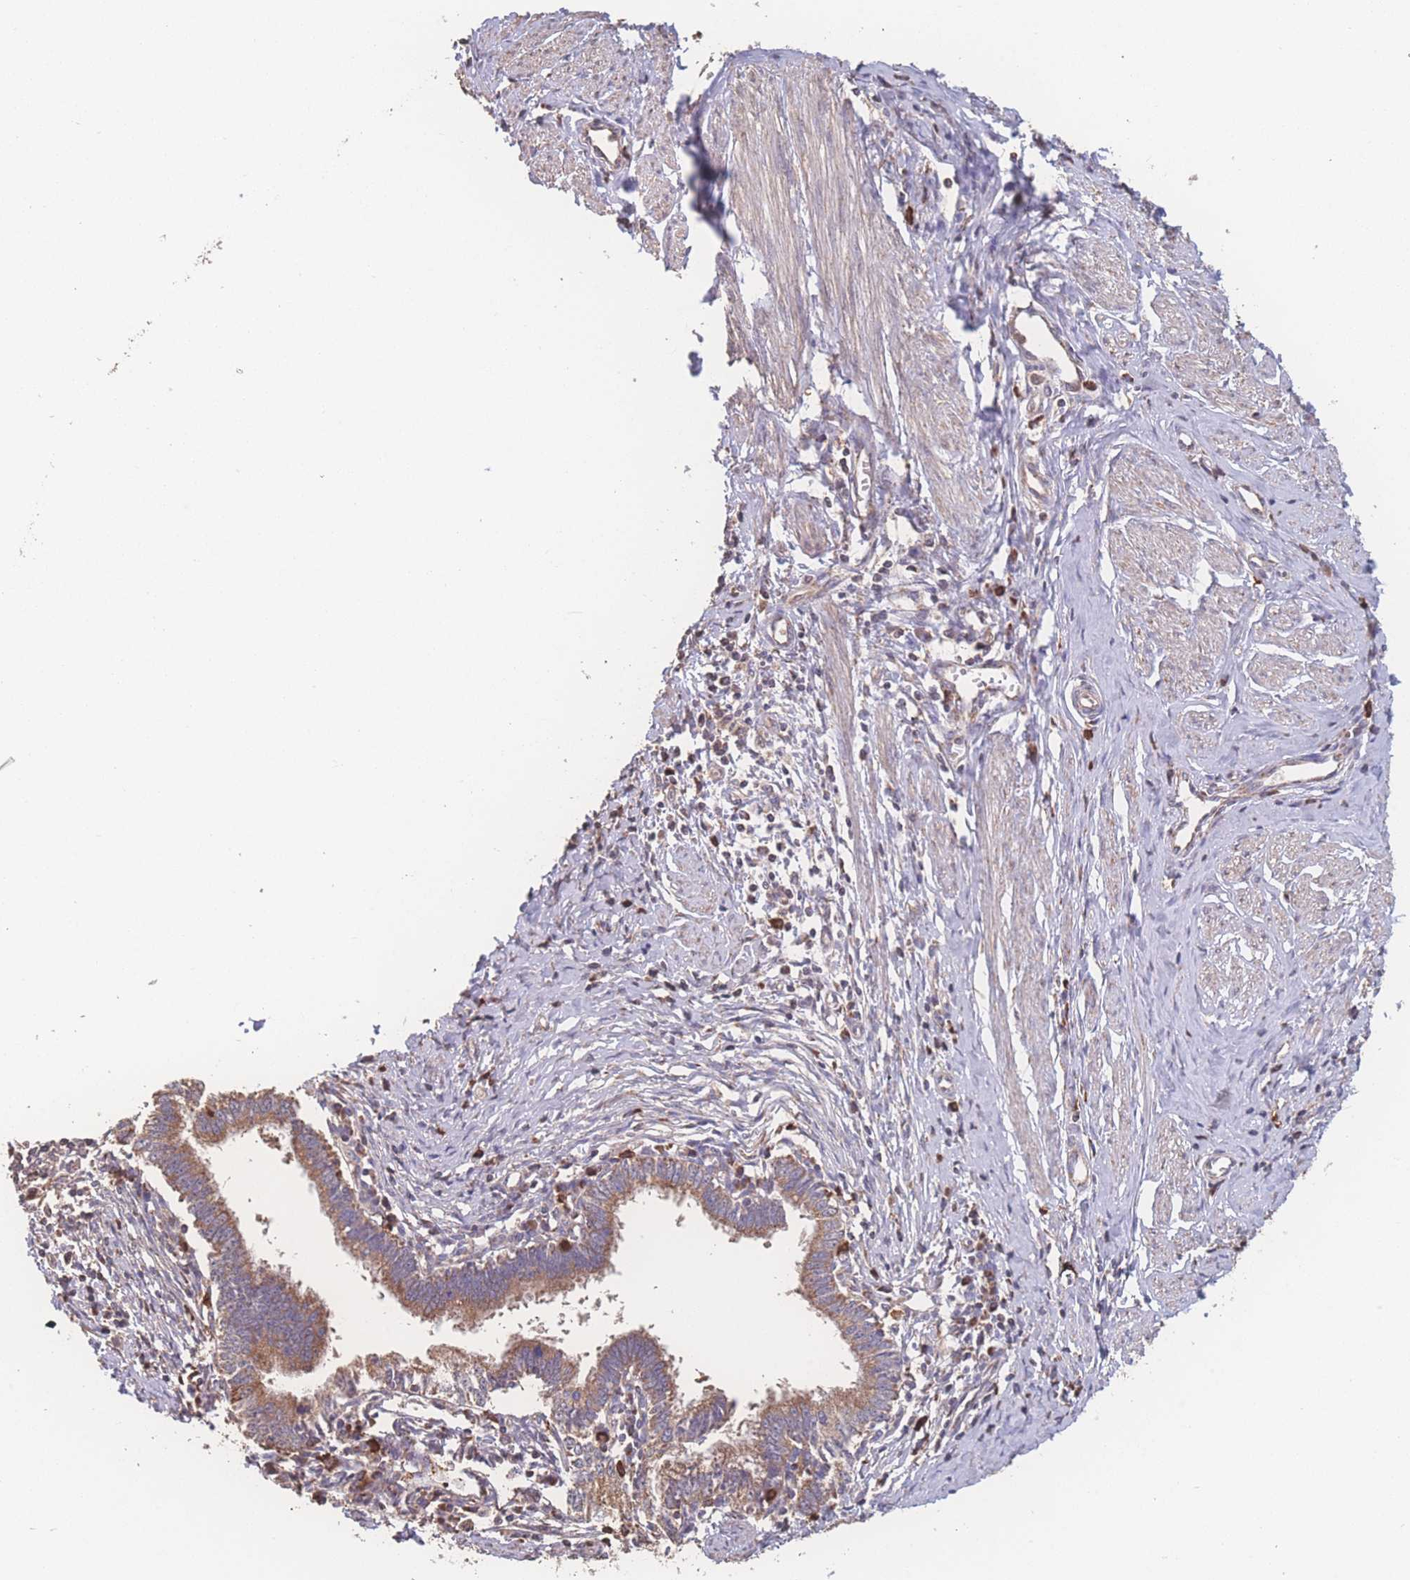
{"staining": {"intensity": "moderate", "quantity": ">75%", "location": "cytoplasmic/membranous"}, "tissue": "cervical cancer", "cell_type": "Tumor cells", "image_type": "cancer", "snomed": [{"axis": "morphology", "description": "Adenocarcinoma, NOS"}, {"axis": "topography", "description": "Cervix"}], "caption": "A micrograph of cervical adenocarcinoma stained for a protein shows moderate cytoplasmic/membranous brown staining in tumor cells.", "gene": "SGSM3", "patient": {"sex": "female", "age": 36}}